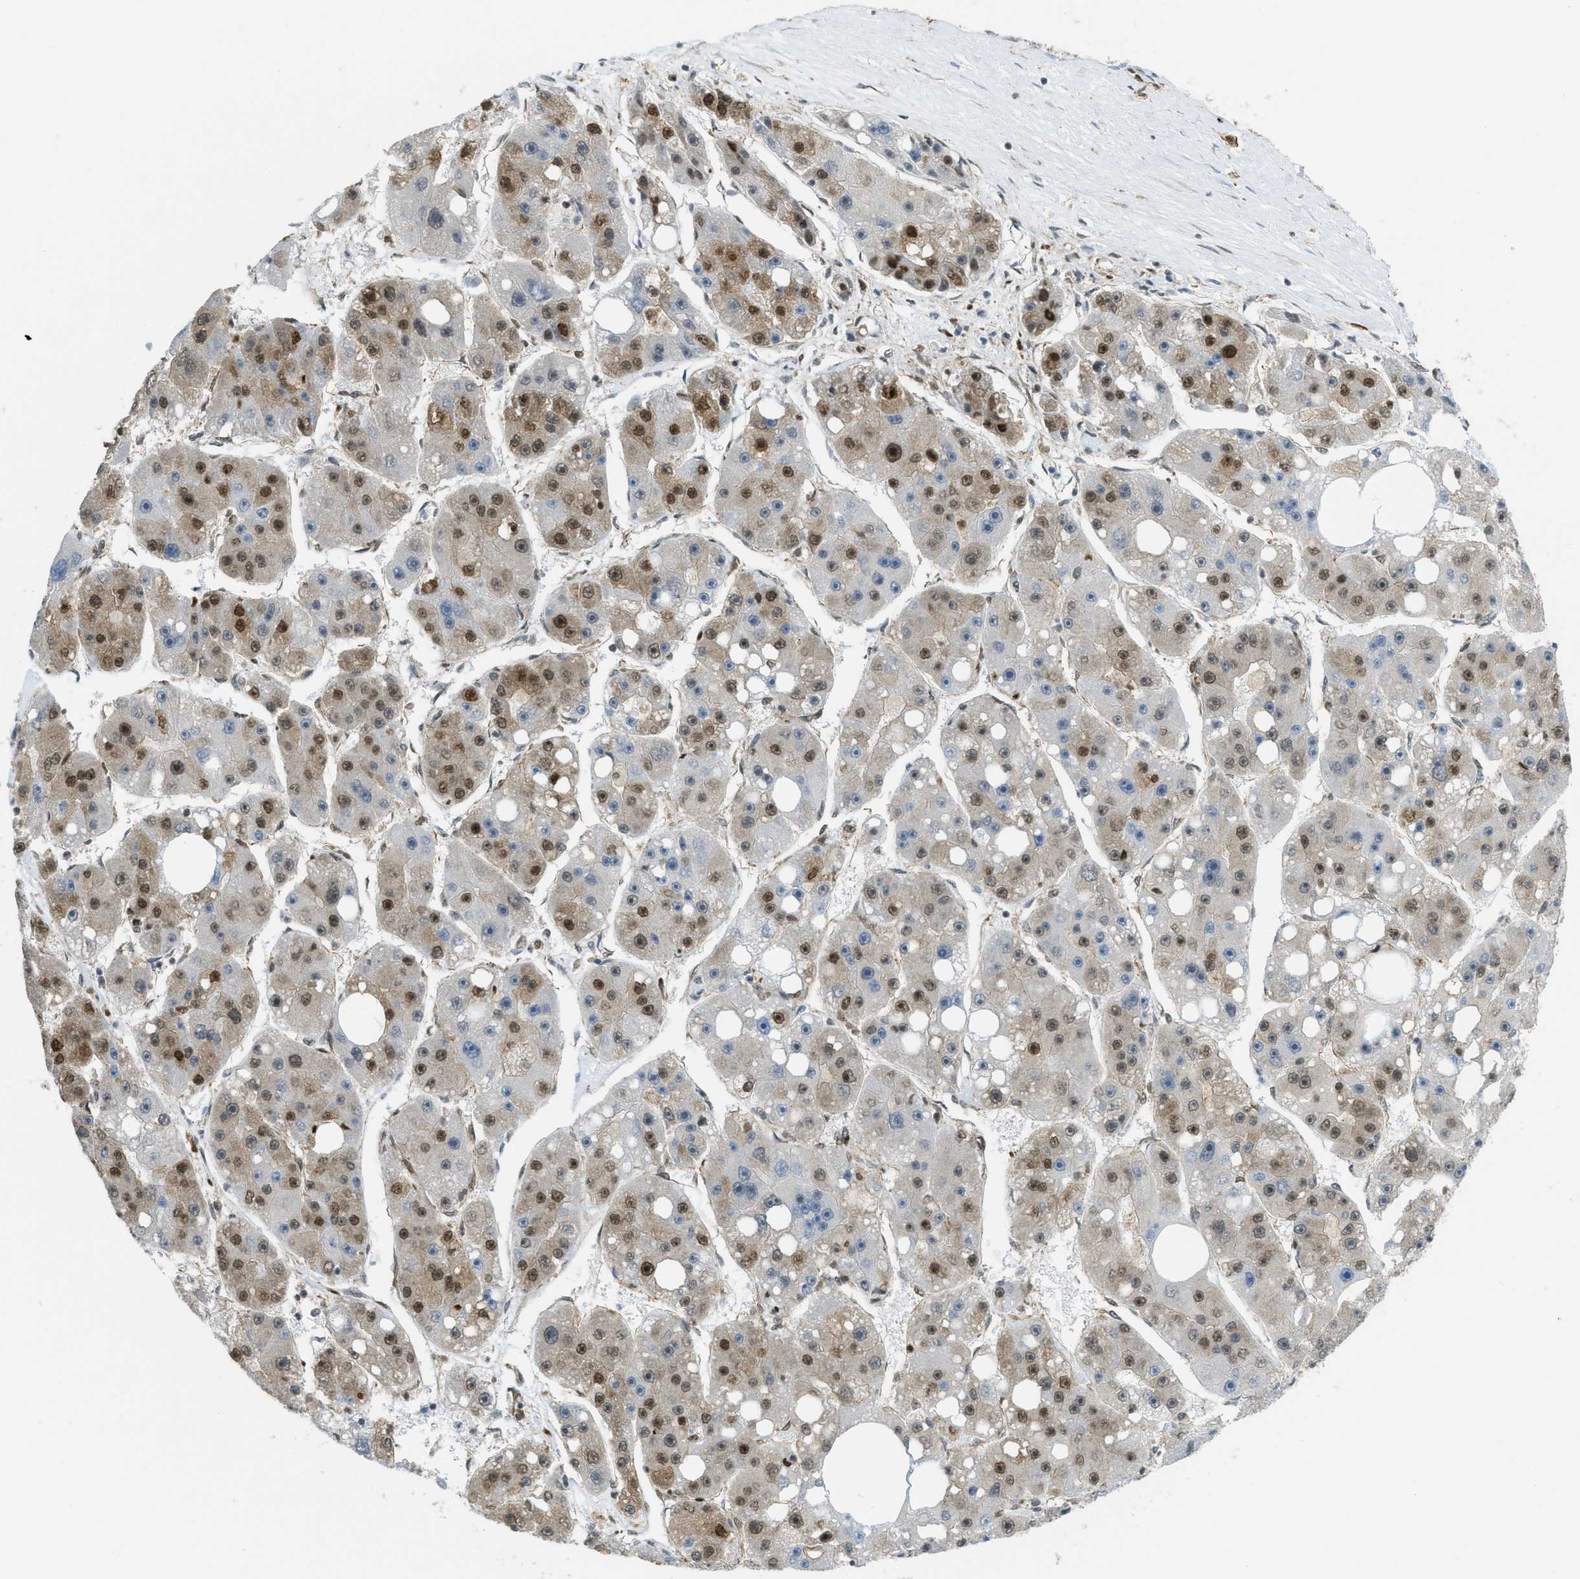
{"staining": {"intensity": "moderate", "quantity": "25%-75%", "location": "nuclear"}, "tissue": "liver cancer", "cell_type": "Tumor cells", "image_type": "cancer", "snomed": [{"axis": "morphology", "description": "Carcinoma, Hepatocellular, NOS"}, {"axis": "topography", "description": "Liver"}], "caption": "Tumor cells exhibit medium levels of moderate nuclear staining in about 25%-75% of cells in liver cancer (hepatocellular carcinoma).", "gene": "TNPO1", "patient": {"sex": "female", "age": 61}}